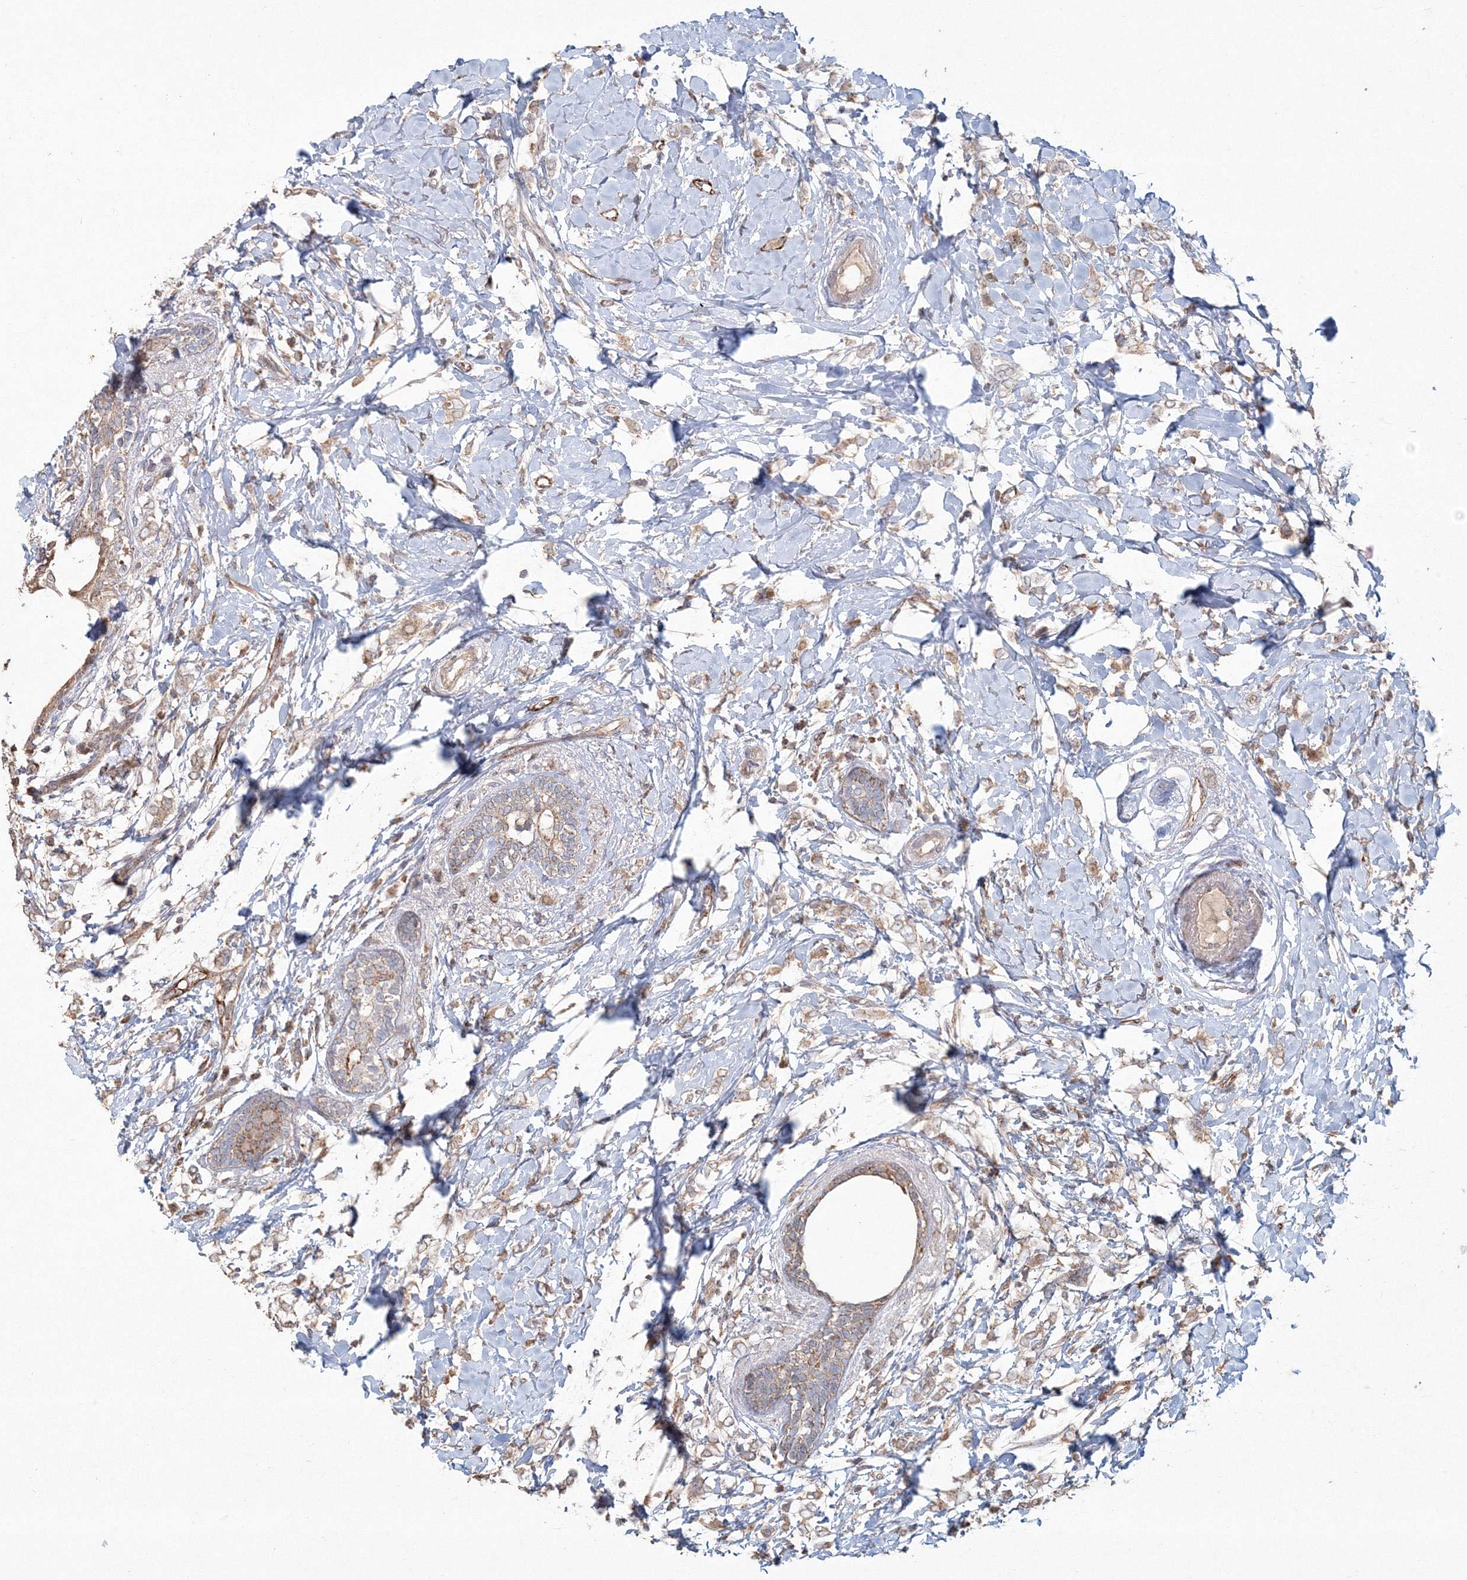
{"staining": {"intensity": "weak", "quantity": "25%-75%", "location": "cytoplasmic/membranous"}, "tissue": "breast cancer", "cell_type": "Tumor cells", "image_type": "cancer", "snomed": [{"axis": "morphology", "description": "Normal tissue, NOS"}, {"axis": "morphology", "description": "Lobular carcinoma"}, {"axis": "topography", "description": "Breast"}], "caption": "Immunohistochemistry (IHC) staining of lobular carcinoma (breast), which exhibits low levels of weak cytoplasmic/membranous positivity in about 25%-75% of tumor cells indicating weak cytoplasmic/membranous protein expression. The staining was performed using DAB (brown) for protein detection and nuclei were counterstained in hematoxylin (blue).", "gene": "ANAPC16", "patient": {"sex": "female", "age": 47}}